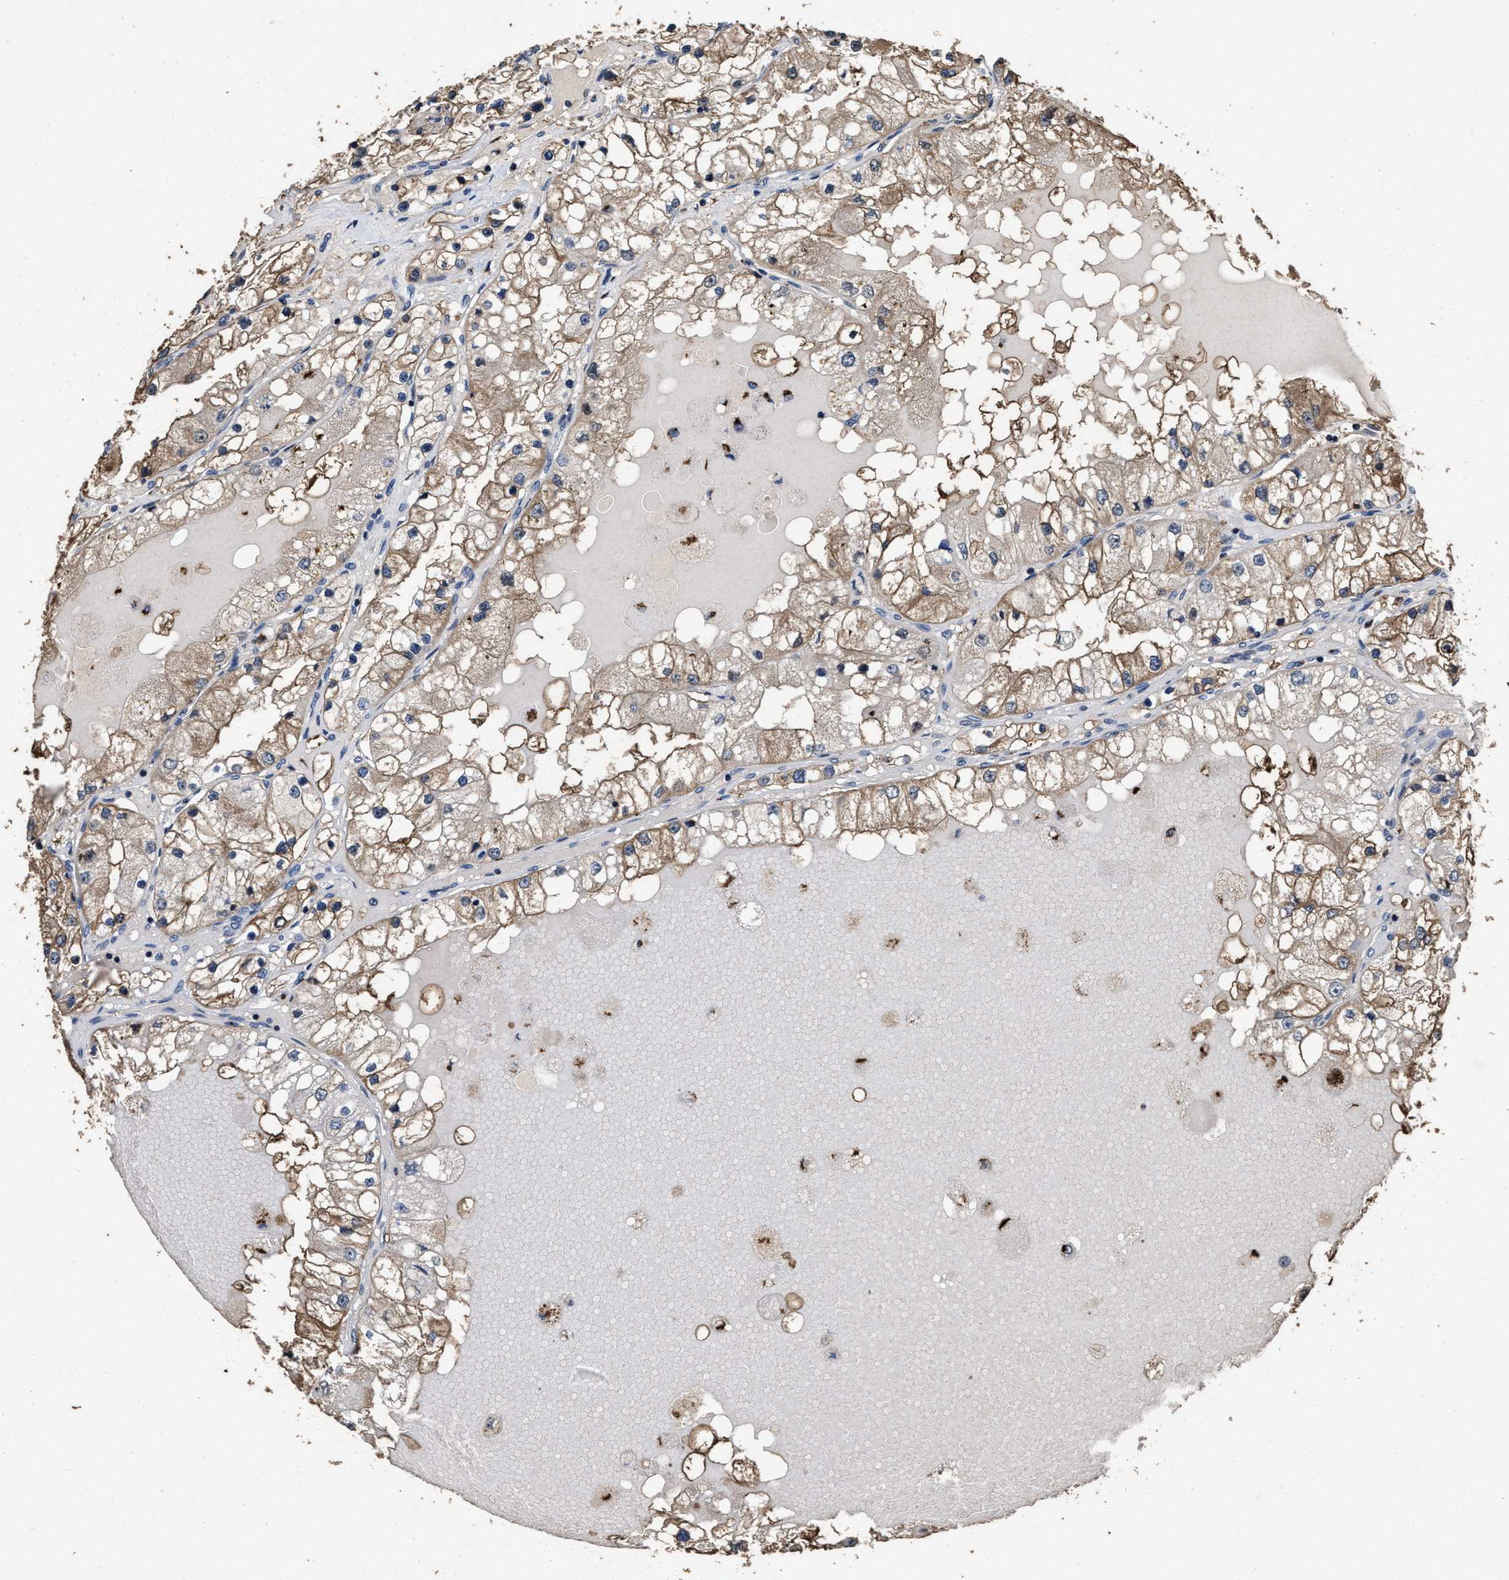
{"staining": {"intensity": "moderate", "quantity": "25%-75%", "location": "cytoplasmic/membranous"}, "tissue": "renal cancer", "cell_type": "Tumor cells", "image_type": "cancer", "snomed": [{"axis": "morphology", "description": "Adenocarcinoma, NOS"}, {"axis": "topography", "description": "Kidney"}], "caption": "Renal cancer stained with DAB (3,3'-diaminobenzidine) IHC exhibits medium levels of moderate cytoplasmic/membranous positivity in approximately 25%-75% of tumor cells.", "gene": "TPST2", "patient": {"sex": "male", "age": 68}}